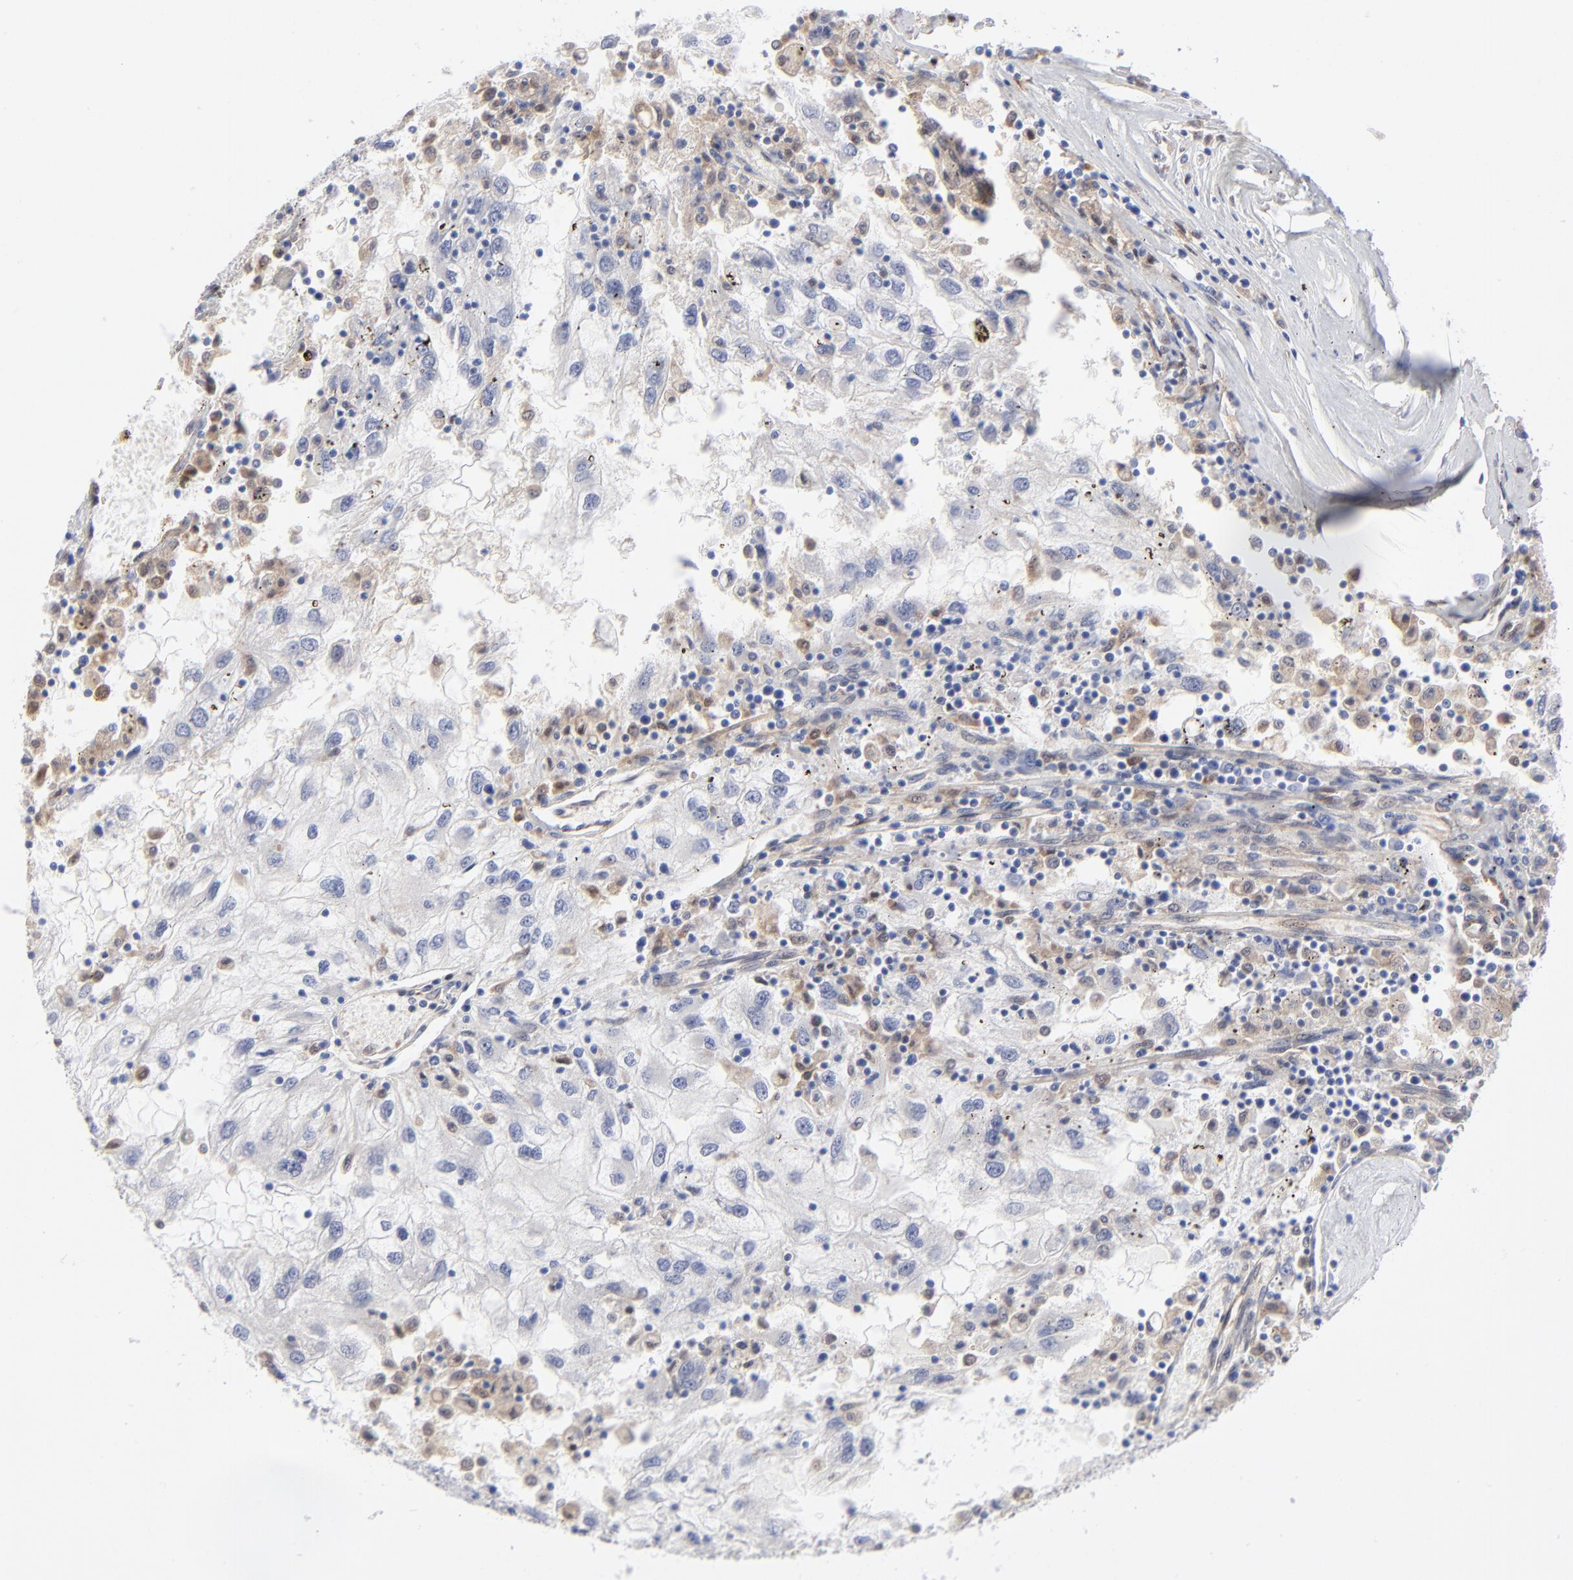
{"staining": {"intensity": "negative", "quantity": "none", "location": "none"}, "tissue": "renal cancer", "cell_type": "Tumor cells", "image_type": "cancer", "snomed": [{"axis": "morphology", "description": "Normal tissue, NOS"}, {"axis": "morphology", "description": "Adenocarcinoma, NOS"}, {"axis": "topography", "description": "Kidney"}], "caption": "Immunohistochemical staining of renal cancer demonstrates no significant expression in tumor cells.", "gene": "ARRB1", "patient": {"sex": "male", "age": 71}}